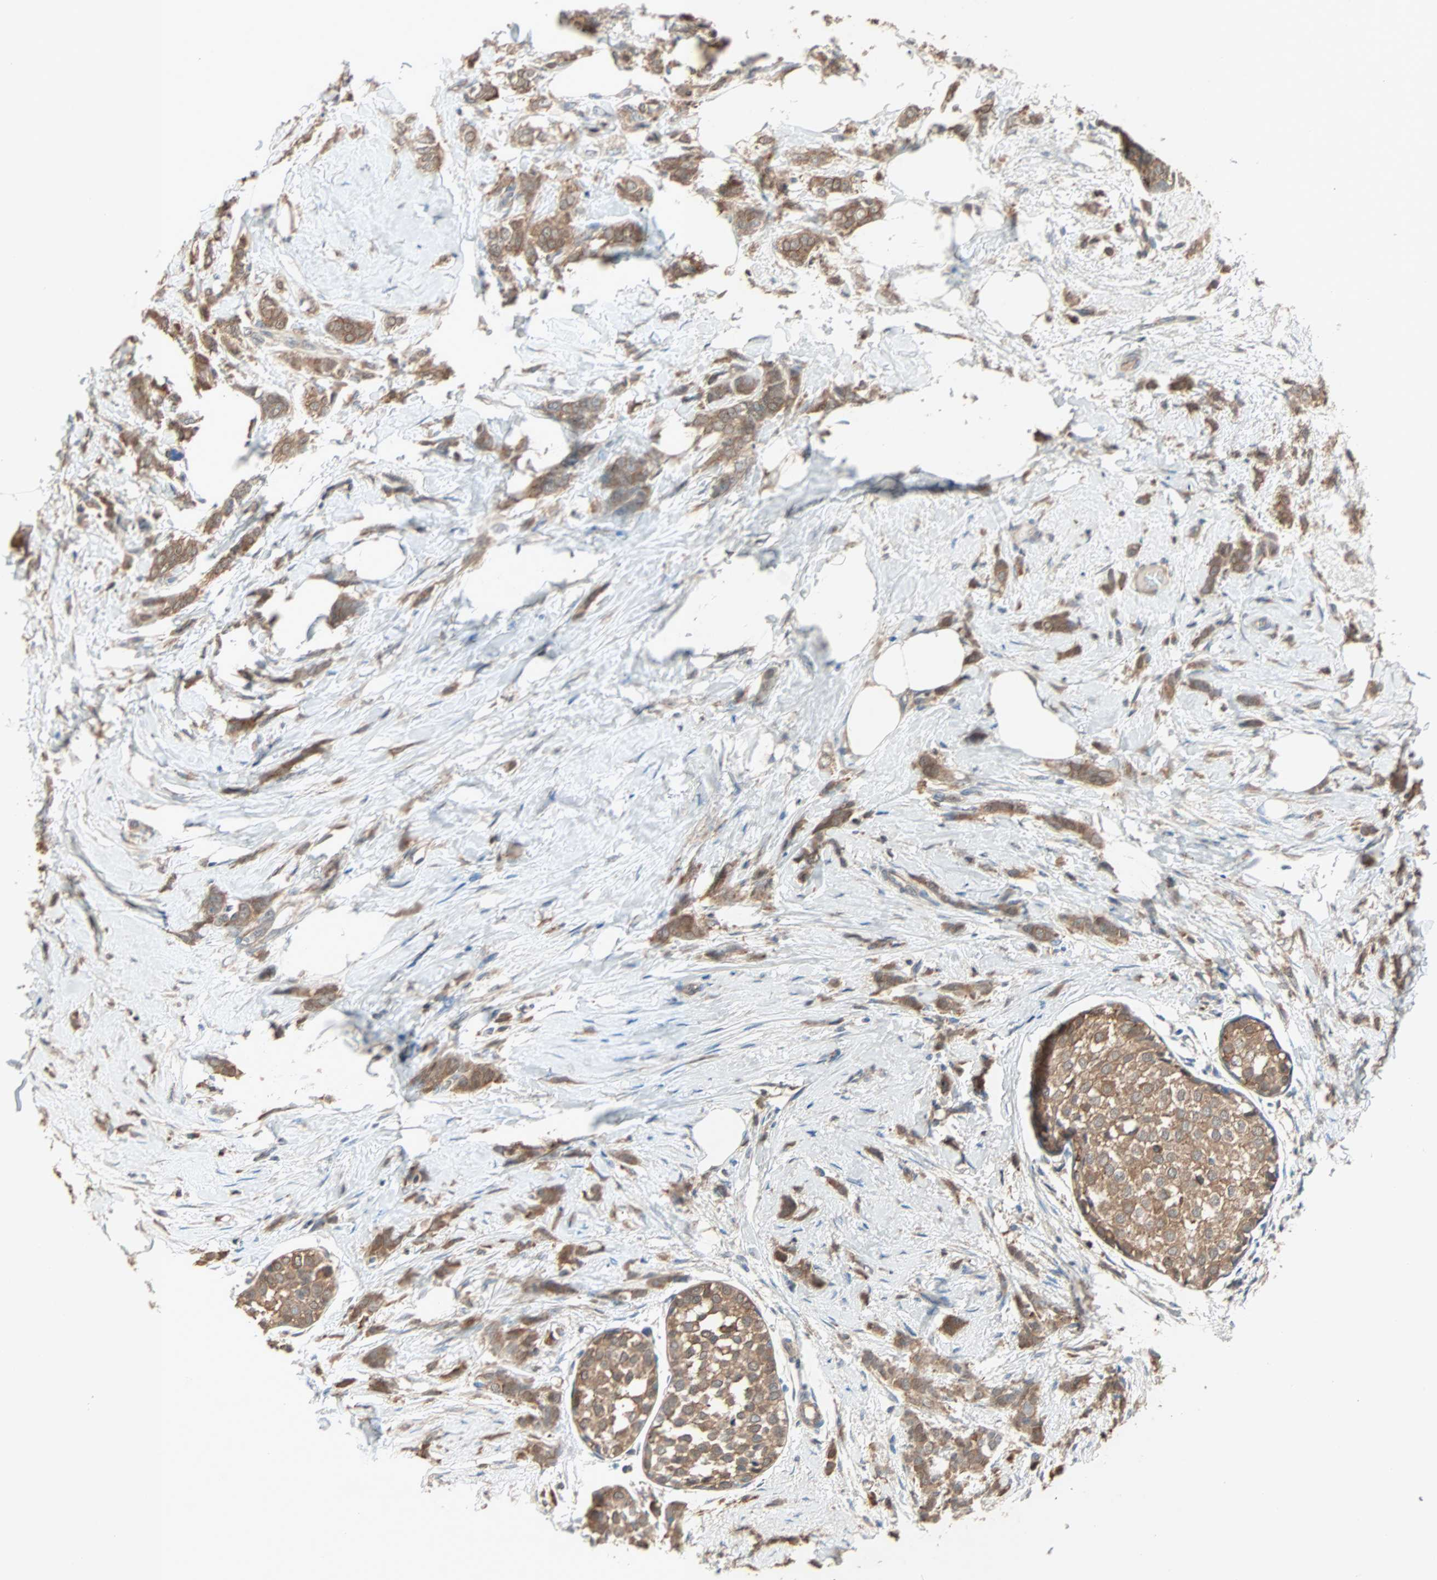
{"staining": {"intensity": "moderate", "quantity": ">75%", "location": "cytoplasmic/membranous"}, "tissue": "breast cancer", "cell_type": "Tumor cells", "image_type": "cancer", "snomed": [{"axis": "morphology", "description": "Lobular carcinoma, in situ"}, {"axis": "morphology", "description": "Lobular carcinoma"}, {"axis": "topography", "description": "Breast"}], "caption": "The micrograph demonstrates immunohistochemical staining of lobular carcinoma in situ (breast). There is moderate cytoplasmic/membranous positivity is identified in approximately >75% of tumor cells.", "gene": "PRDX1", "patient": {"sex": "female", "age": 41}}